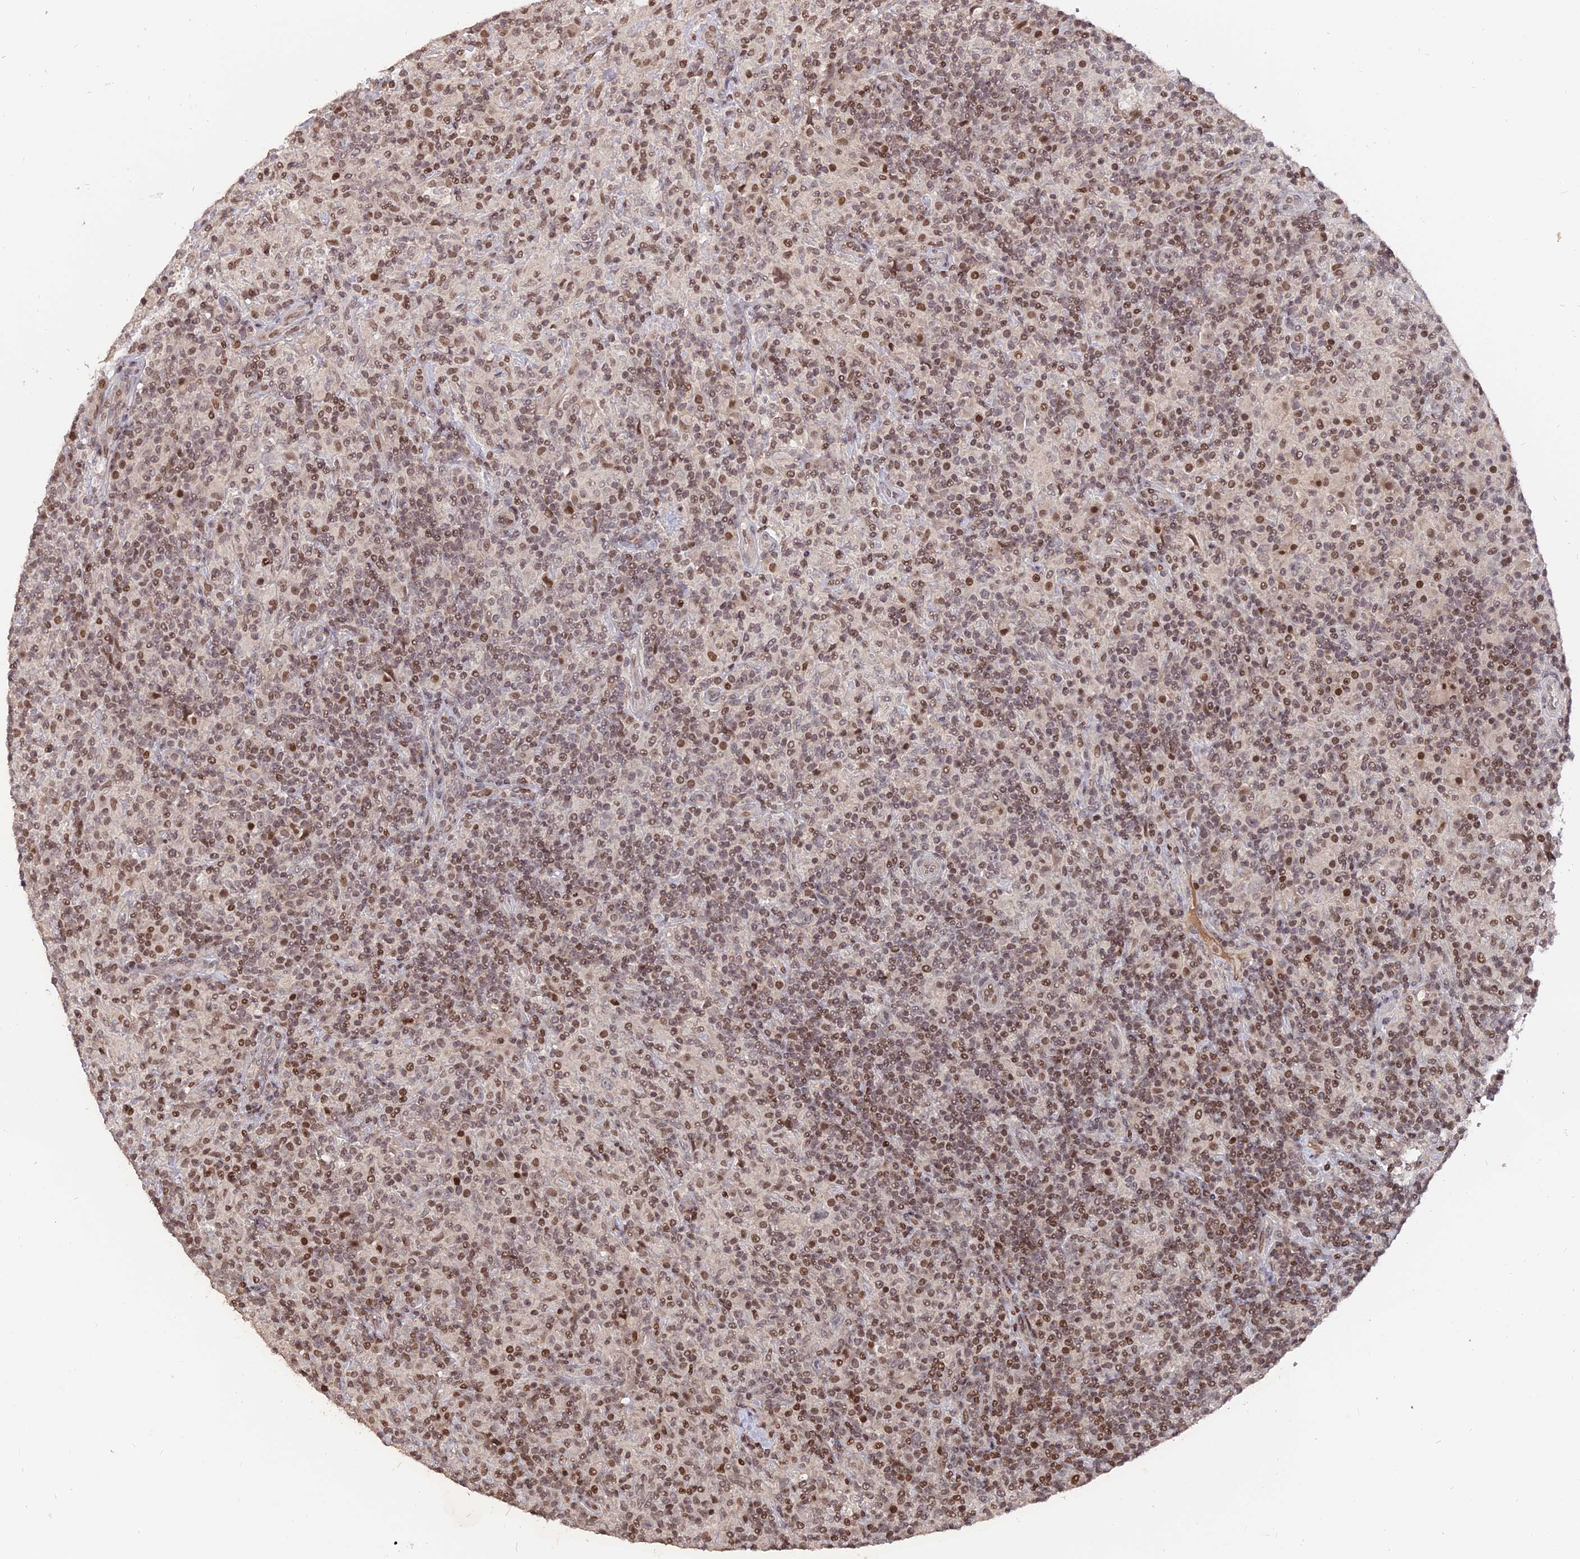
{"staining": {"intensity": "negative", "quantity": "none", "location": "none"}, "tissue": "lymphoma", "cell_type": "Tumor cells", "image_type": "cancer", "snomed": [{"axis": "morphology", "description": "Hodgkin's disease, NOS"}, {"axis": "topography", "description": "Lymph node"}], "caption": "There is no significant positivity in tumor cells of Hodgkin's disease.", "gene": "NR1H3", "patient": {"sex": "male", "age": 70}}